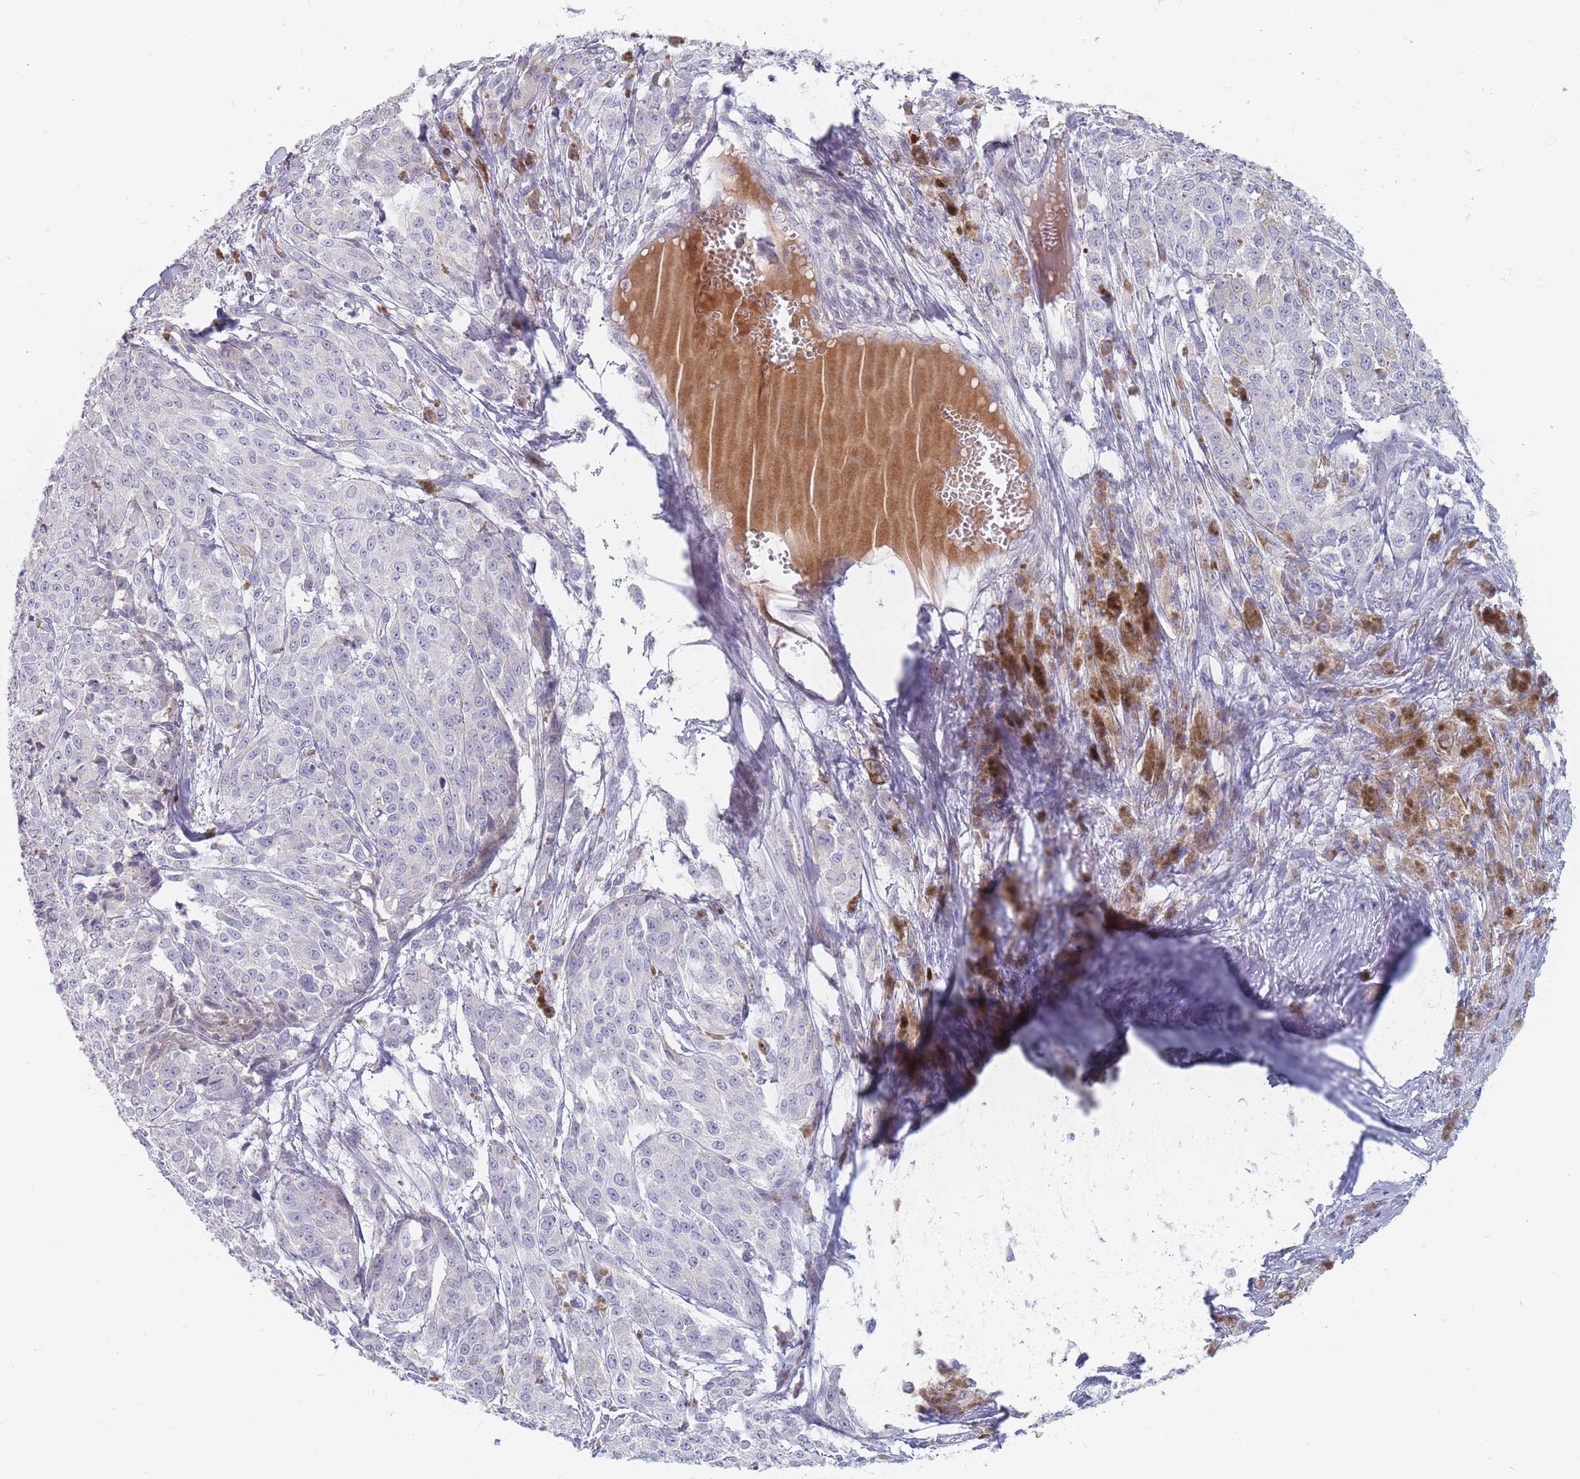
{"staining": {"intensity": "weak", "quantity": "<25%", "location": "cytoplasmic/membranous"}, "tissue": "melanoma", "cell_type": "Tumor cells", "image_type": "cancer", "snomed": [{"axis": "morphology", "description": "Malignant melanoma, NOS"}, {"axis": "topography", "description": "Skin"}], "caption": "The IHC micrograph has no significant expression in tumor cells of melanoma tissue.", "gene": "SPATS1", "patient": {"sex": "female", "age": 52}}